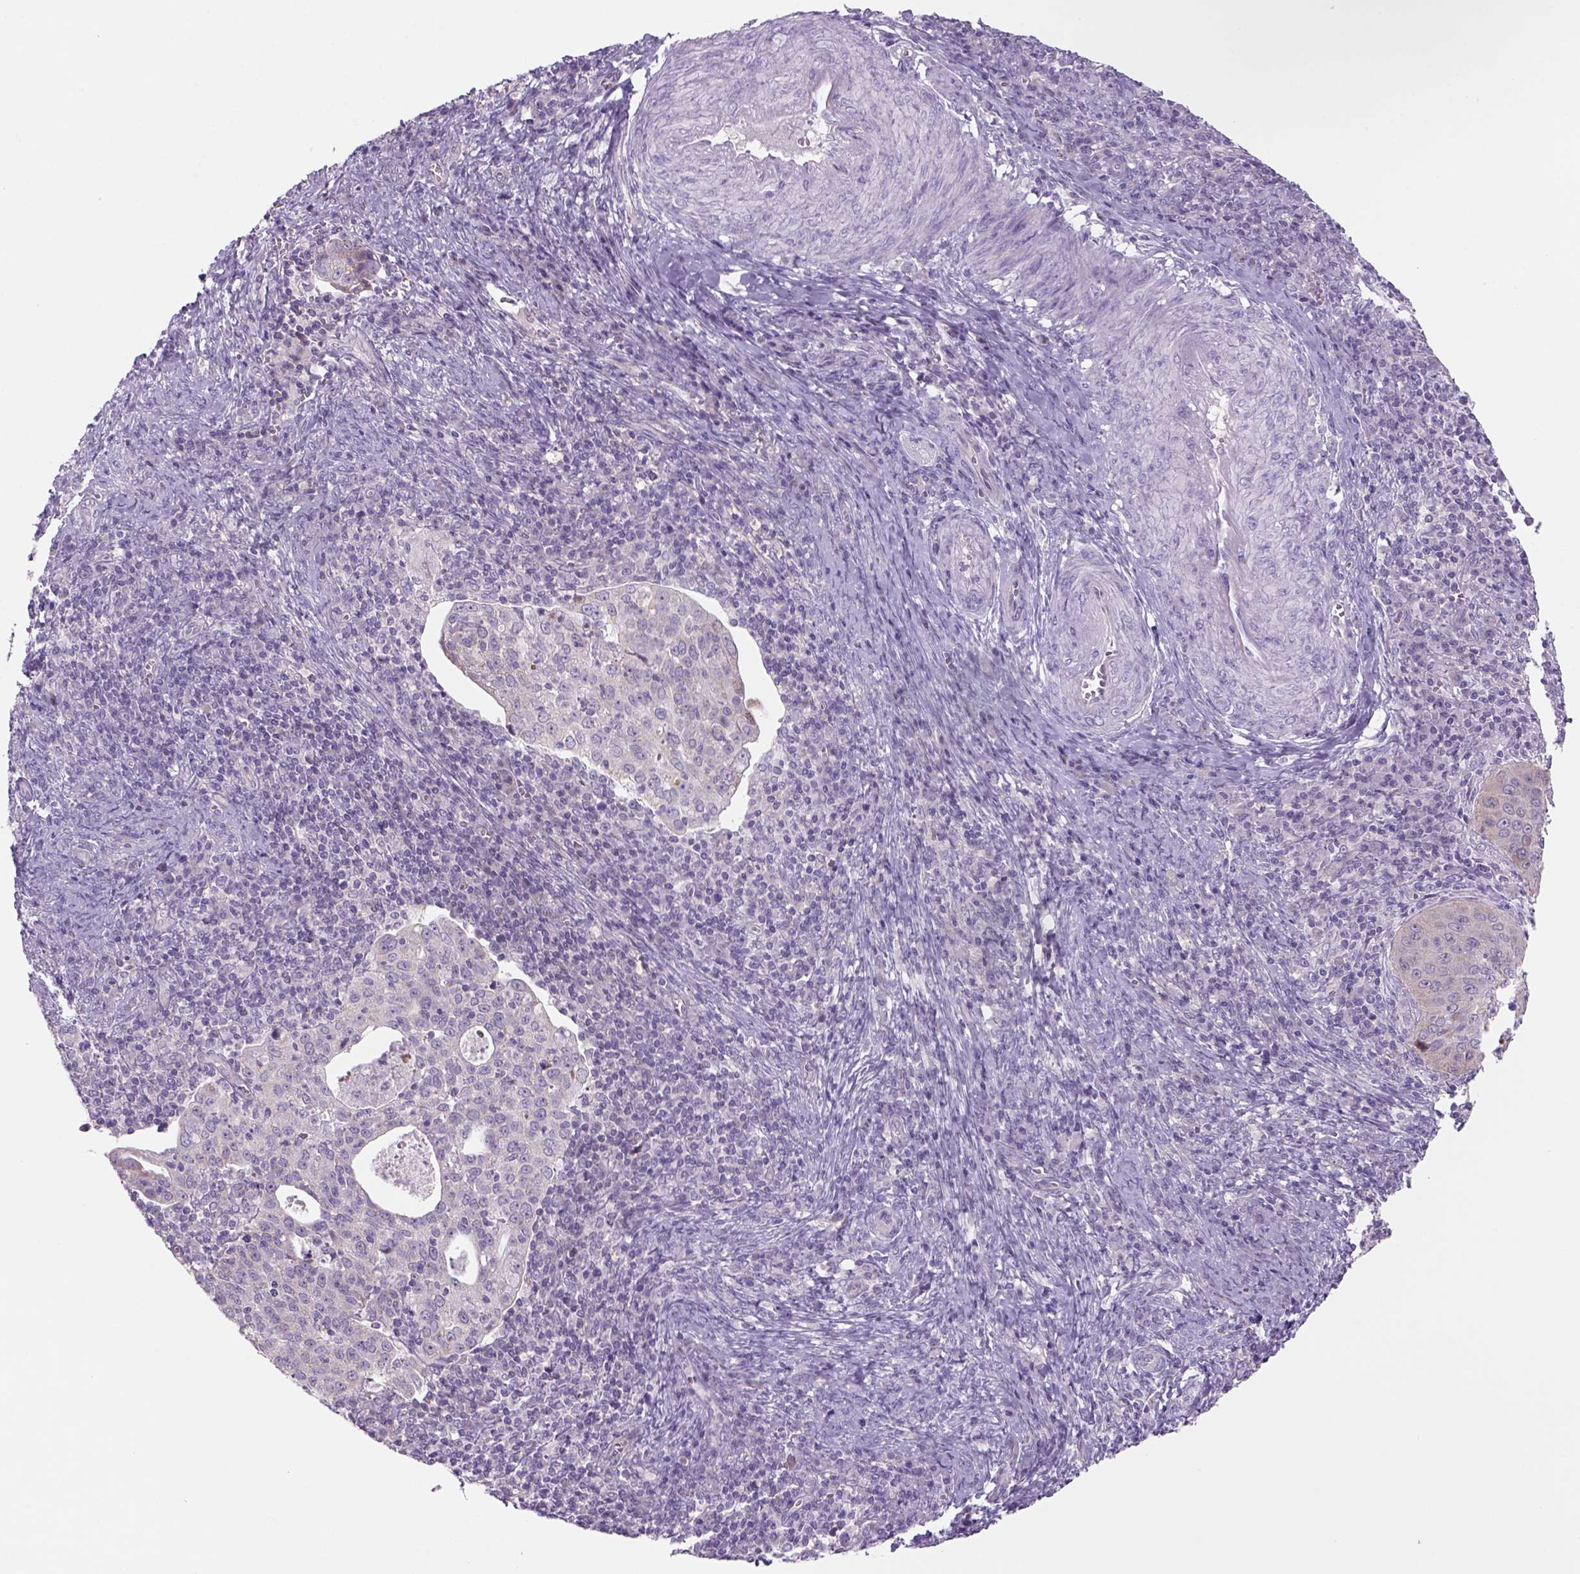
{"staining": {"intensity": "weak", "quantity": "<25%", "location": "cytoplasmic/membranous"}, "tissue": "cervical cancer", "cell_type": "Tumor cells", "image_type": "cancer", "snomed": [{"axis": "morphology", "description": "Squamous cell carcinoma, NOS"}, {"axis": "topography", "description": "Cervix"}], "caption": "Protein analysis of cervical cancer (squamous cell carcinoma) shows no significant positivity in tumor cells. Nuclei are stained in blue.", "gene": "ADGRV1", "patient": {"sex": "female", "age": 39}}